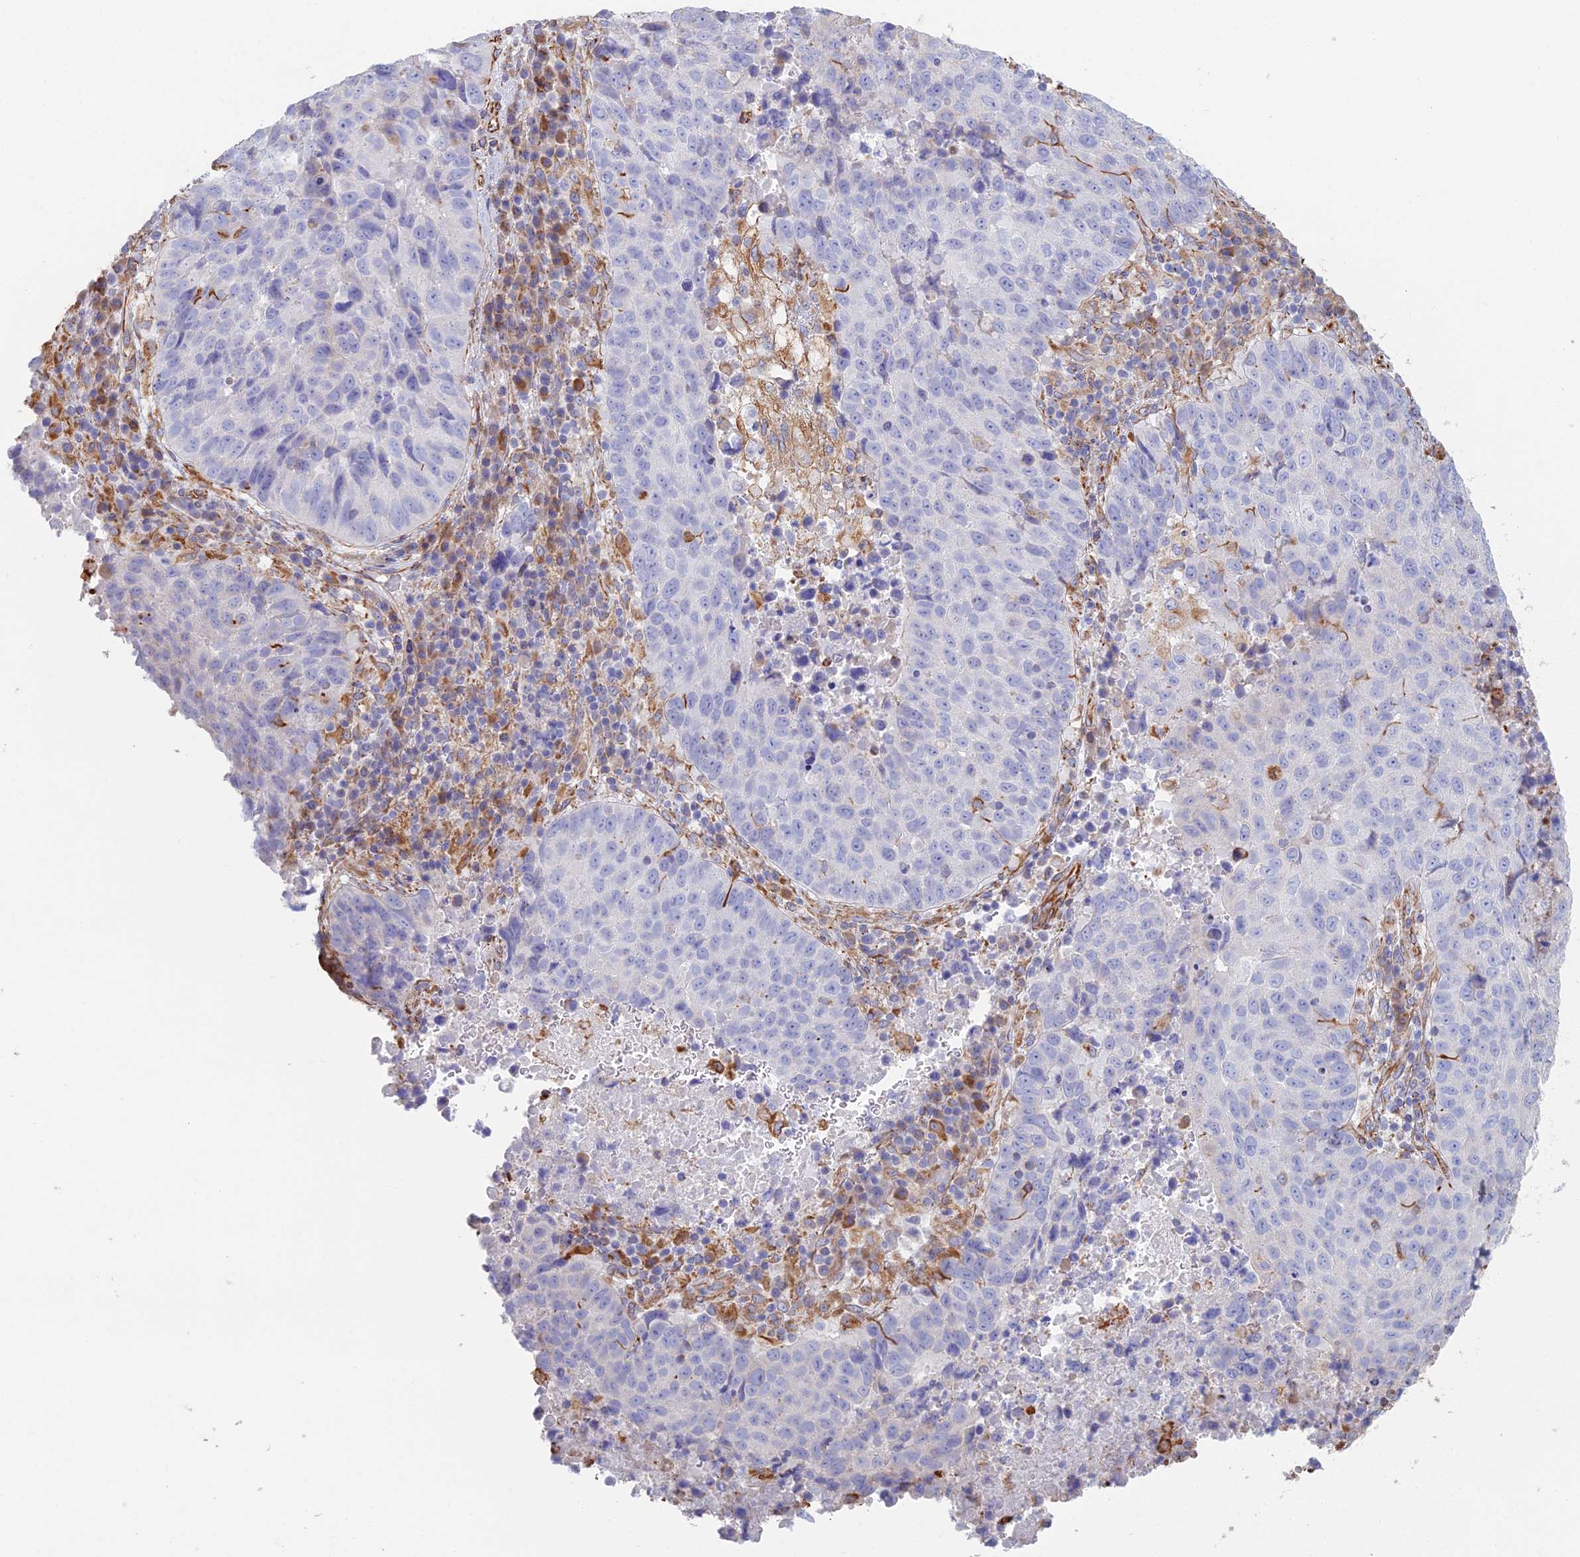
{"staining": {"intensity": "negative", "quantity": "none", "location": "none"}, "tissue": "lung cancer", "cell_type": "Tumor cells", "image_type": "cancer", "snomed": [{"axis": "morphology", "description": "Squamous cell carcinoma, NOS"}, {"axis": "topography", "description": "Lung"}], "caption": "This is an IHC micrograph of human lung cancer. There is no positivity in tumor cells.", "gene": "CLVS2", "patient": {"sex": "male", "age": 73}}